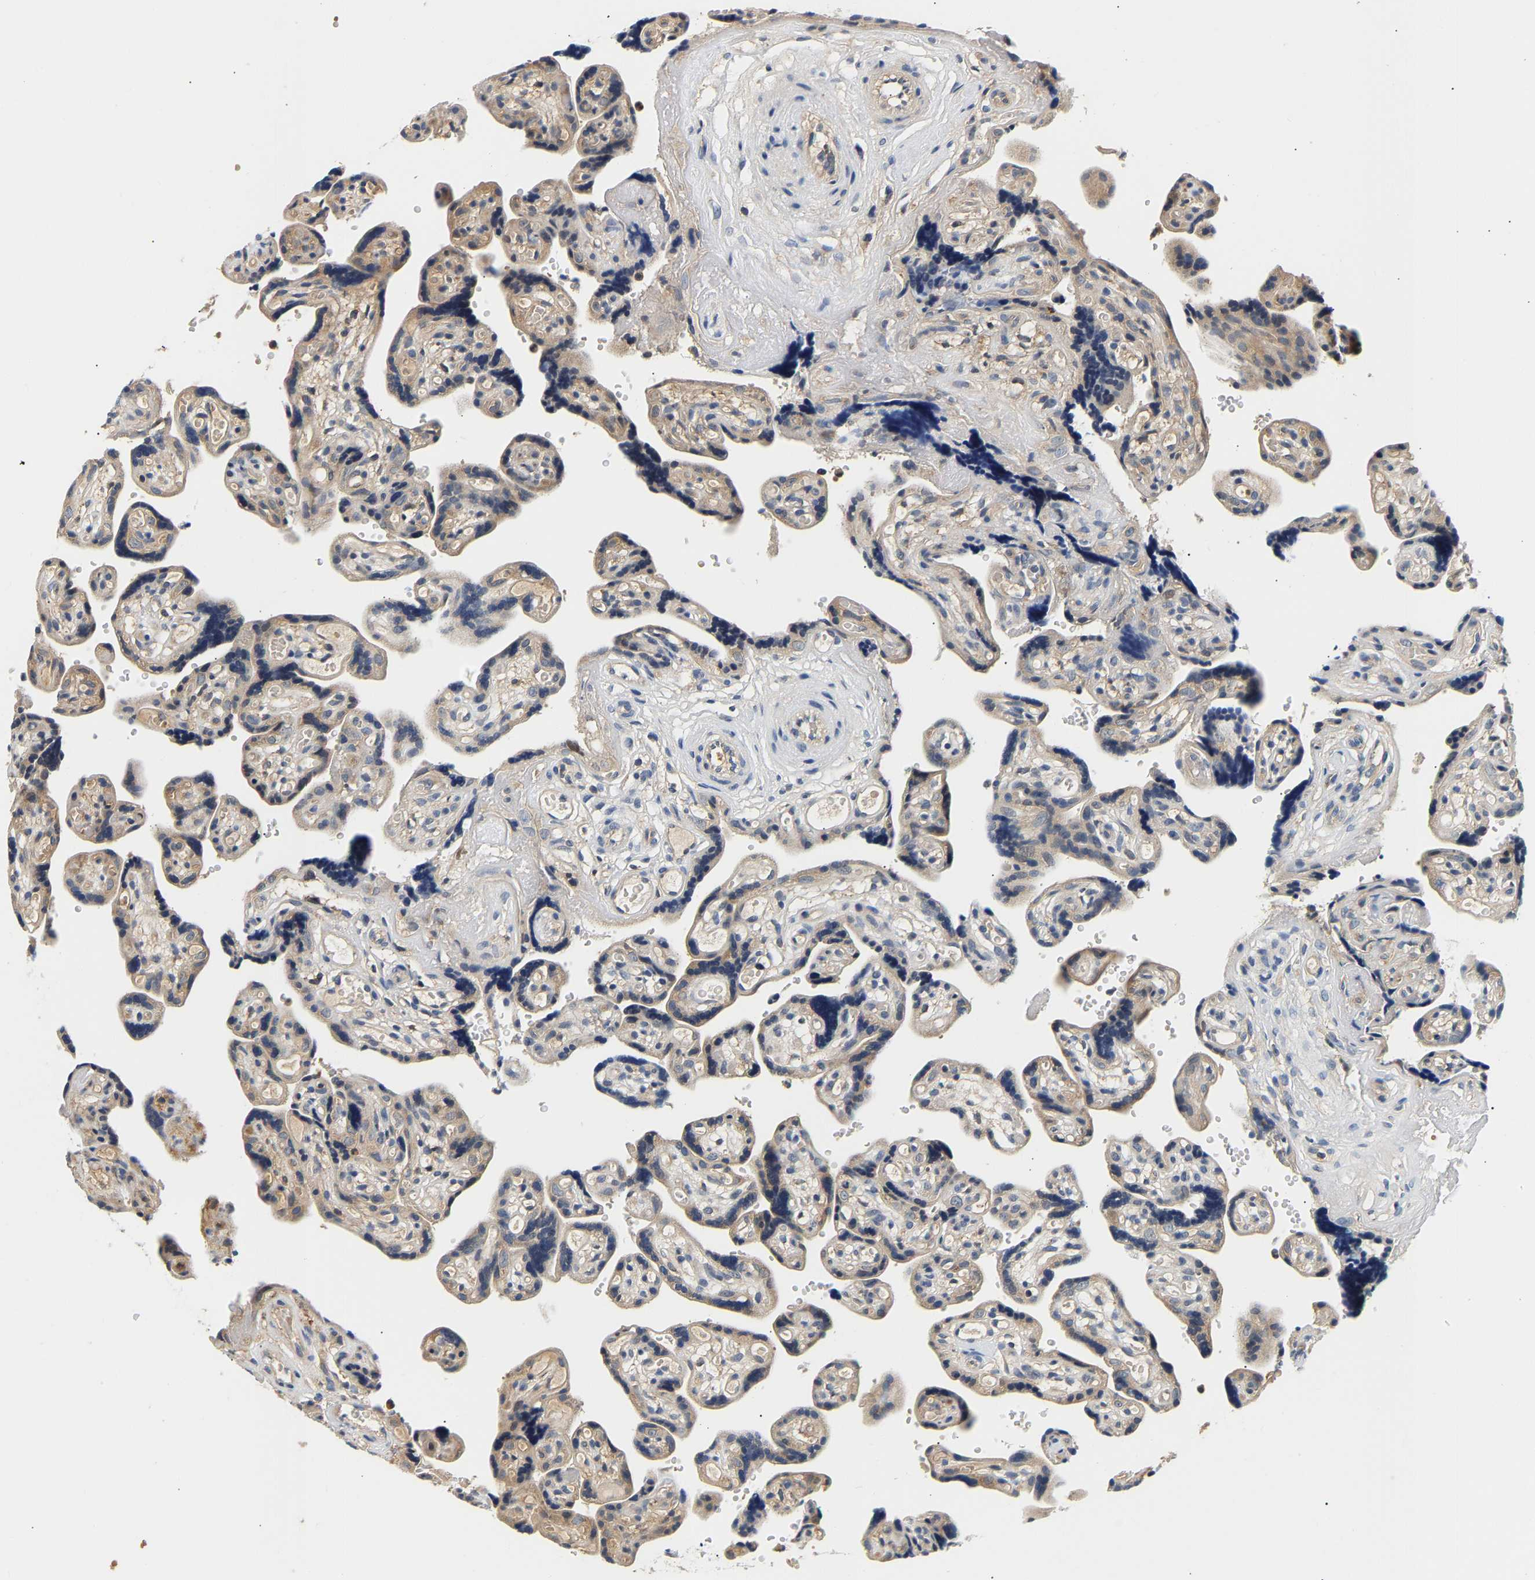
{"staining": {"intensity": "negative", "quantity": "none", "location": "none"}, "tissue": "placenta", "cell_type": "Decidual cells", "image_type": "normal", "snomed": [{"axis": "morphology", "description": "Normal tissue, NOS"}, {"axis": "topography", "description": "Placenta"}], "caption": "This is an immunohistochemistry (IHC) photomicrograph of benign human placenta. There is no expression in decidual cells.", "gene": "PPID", "patient": {"sex": "female", "age": 30}}